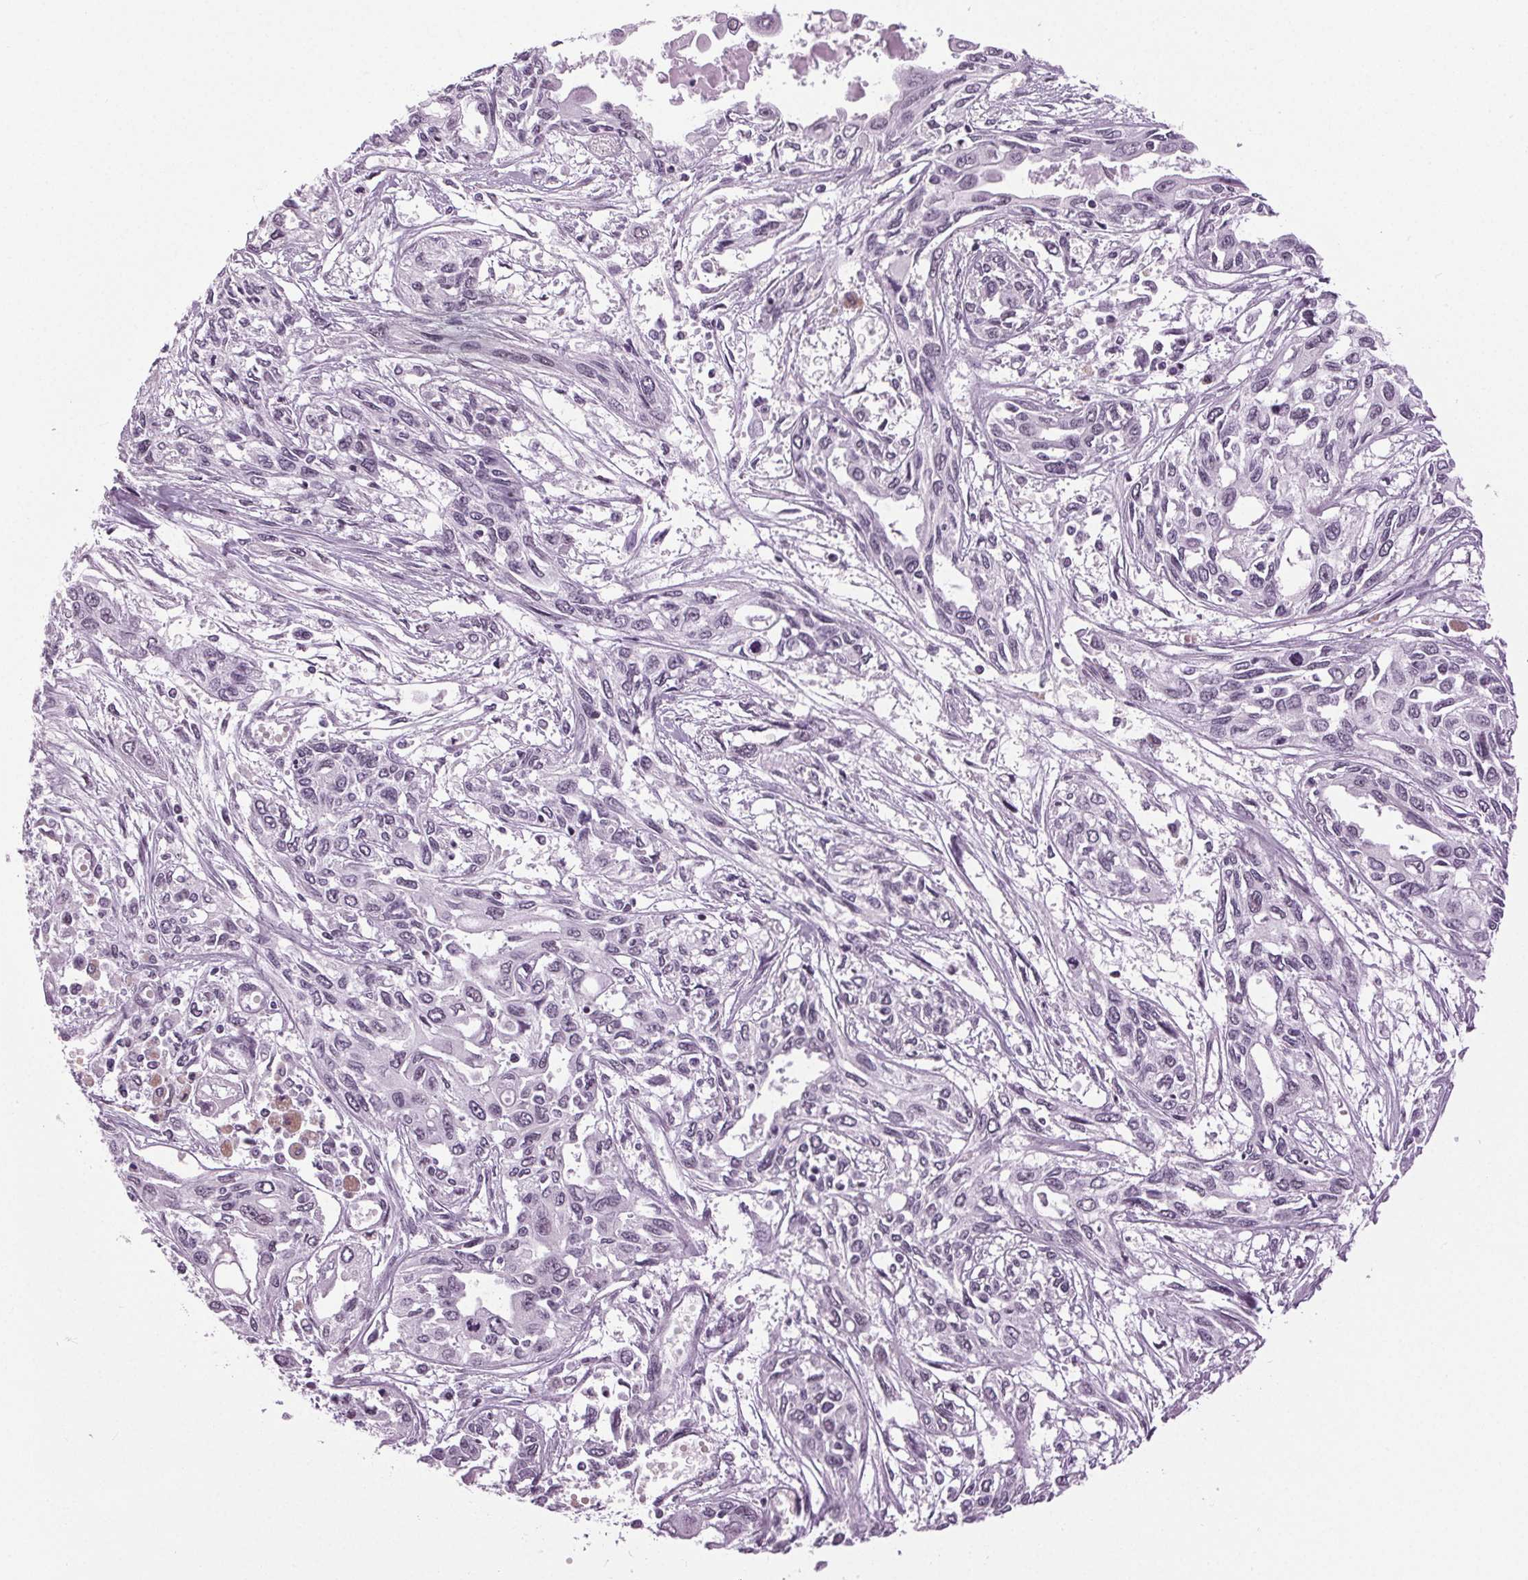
{"staining": {"intensity": "negative", "quantity": "none", "location": "none"}, "tissue": "pancreatic cancer", "cell_type": "Tumor cells", "image_type": "cancer", "snomed": [{"axis": "morphology", "description": "Adenocarcinoma, NOS"}, {"axis": "topography", "description": "Pancreas"}], "caption": "Immunohistochemistry photomicrograph of pancreatic cancer (adenocarcinoma) stained for a protein (brown), which demonstrates no staining in tumor cells.", "gene": "DNAH12", "patient": {"sex": "female", "age": 55}}